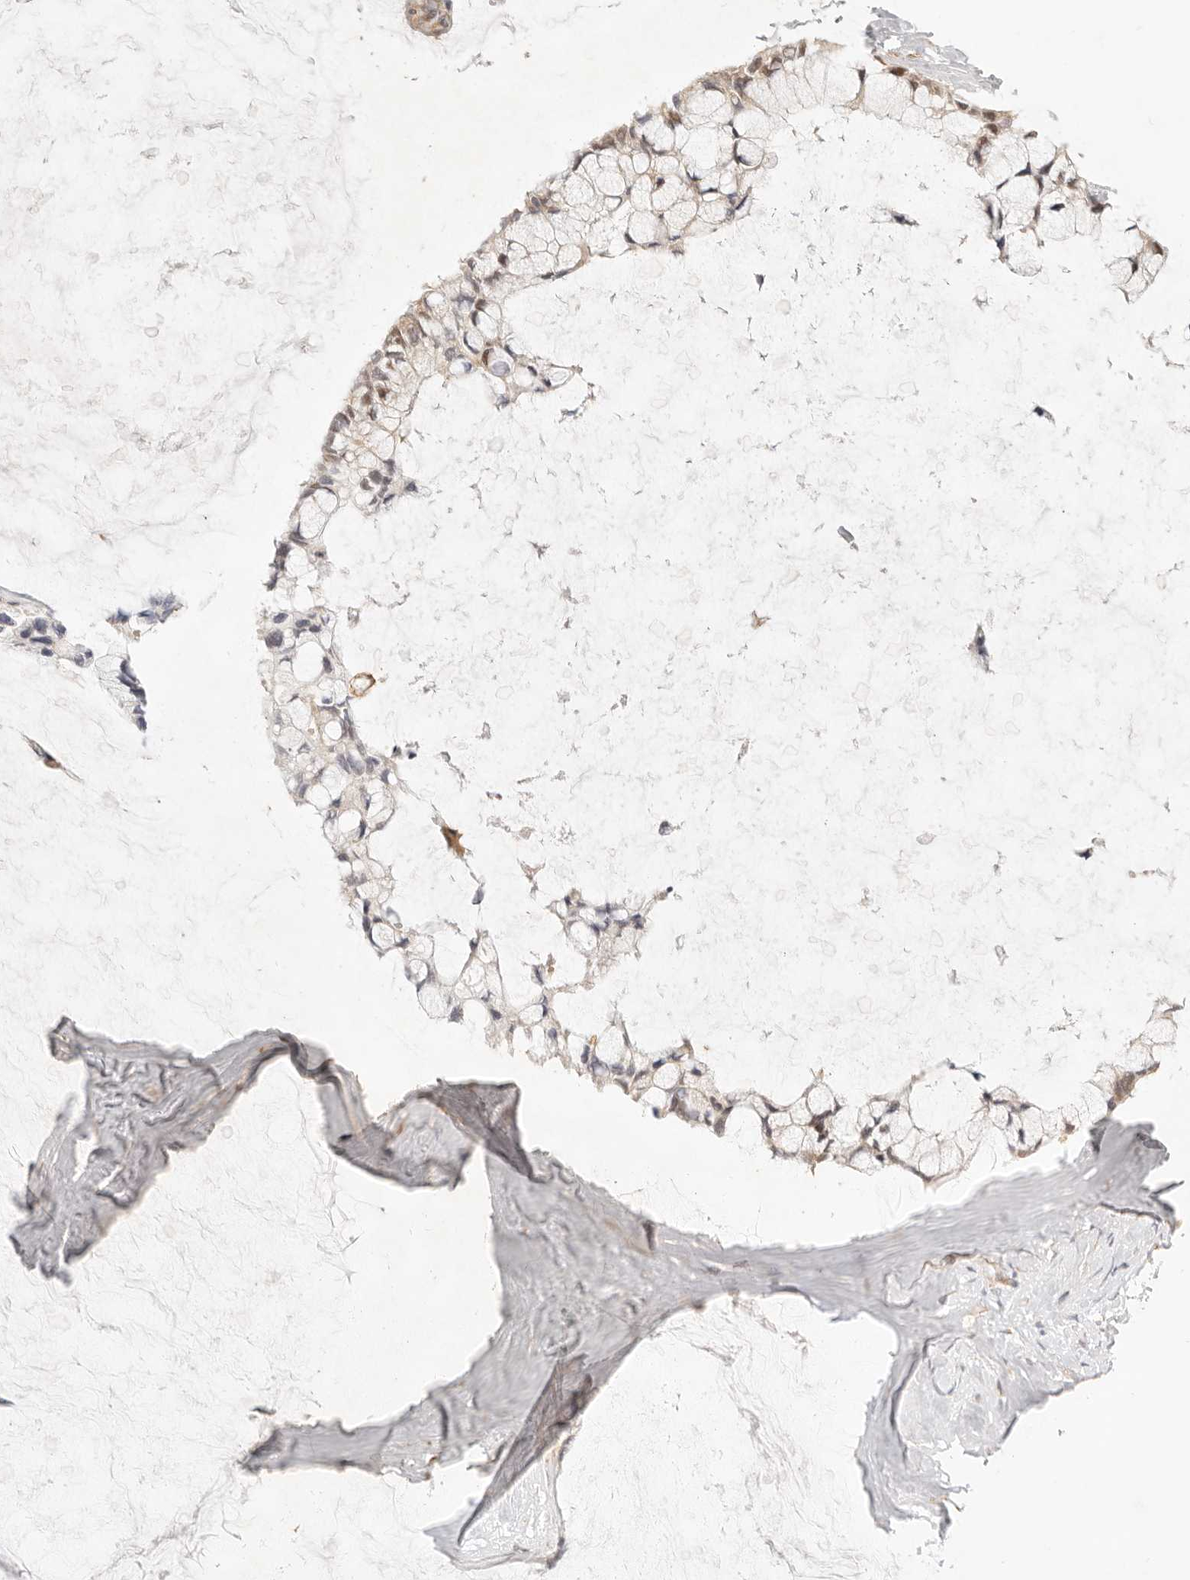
{"staining": {"intensity": "weak", "quantity": "25%-75%", "location": "cytoplasmic/membranous"}, "tissue": "ovarian cancer", "cell_type": "Tumor cells", "image_type": "cancer", "snomed": [{"axis": "morphology", "description": "Cystadenocarcinoma, mucinous, NOS"}, {"axis": "topography", "description": "Ovary"}], "caption": "This is a micrograph of IHC staining of mucinous cystadenocarcinoma (ovarian), which shows weak staining in the cytoplasmic/membranous of tumor cells.", "gene": "ZC3H11A", "patient": {"sex": "female", "age": 39}}